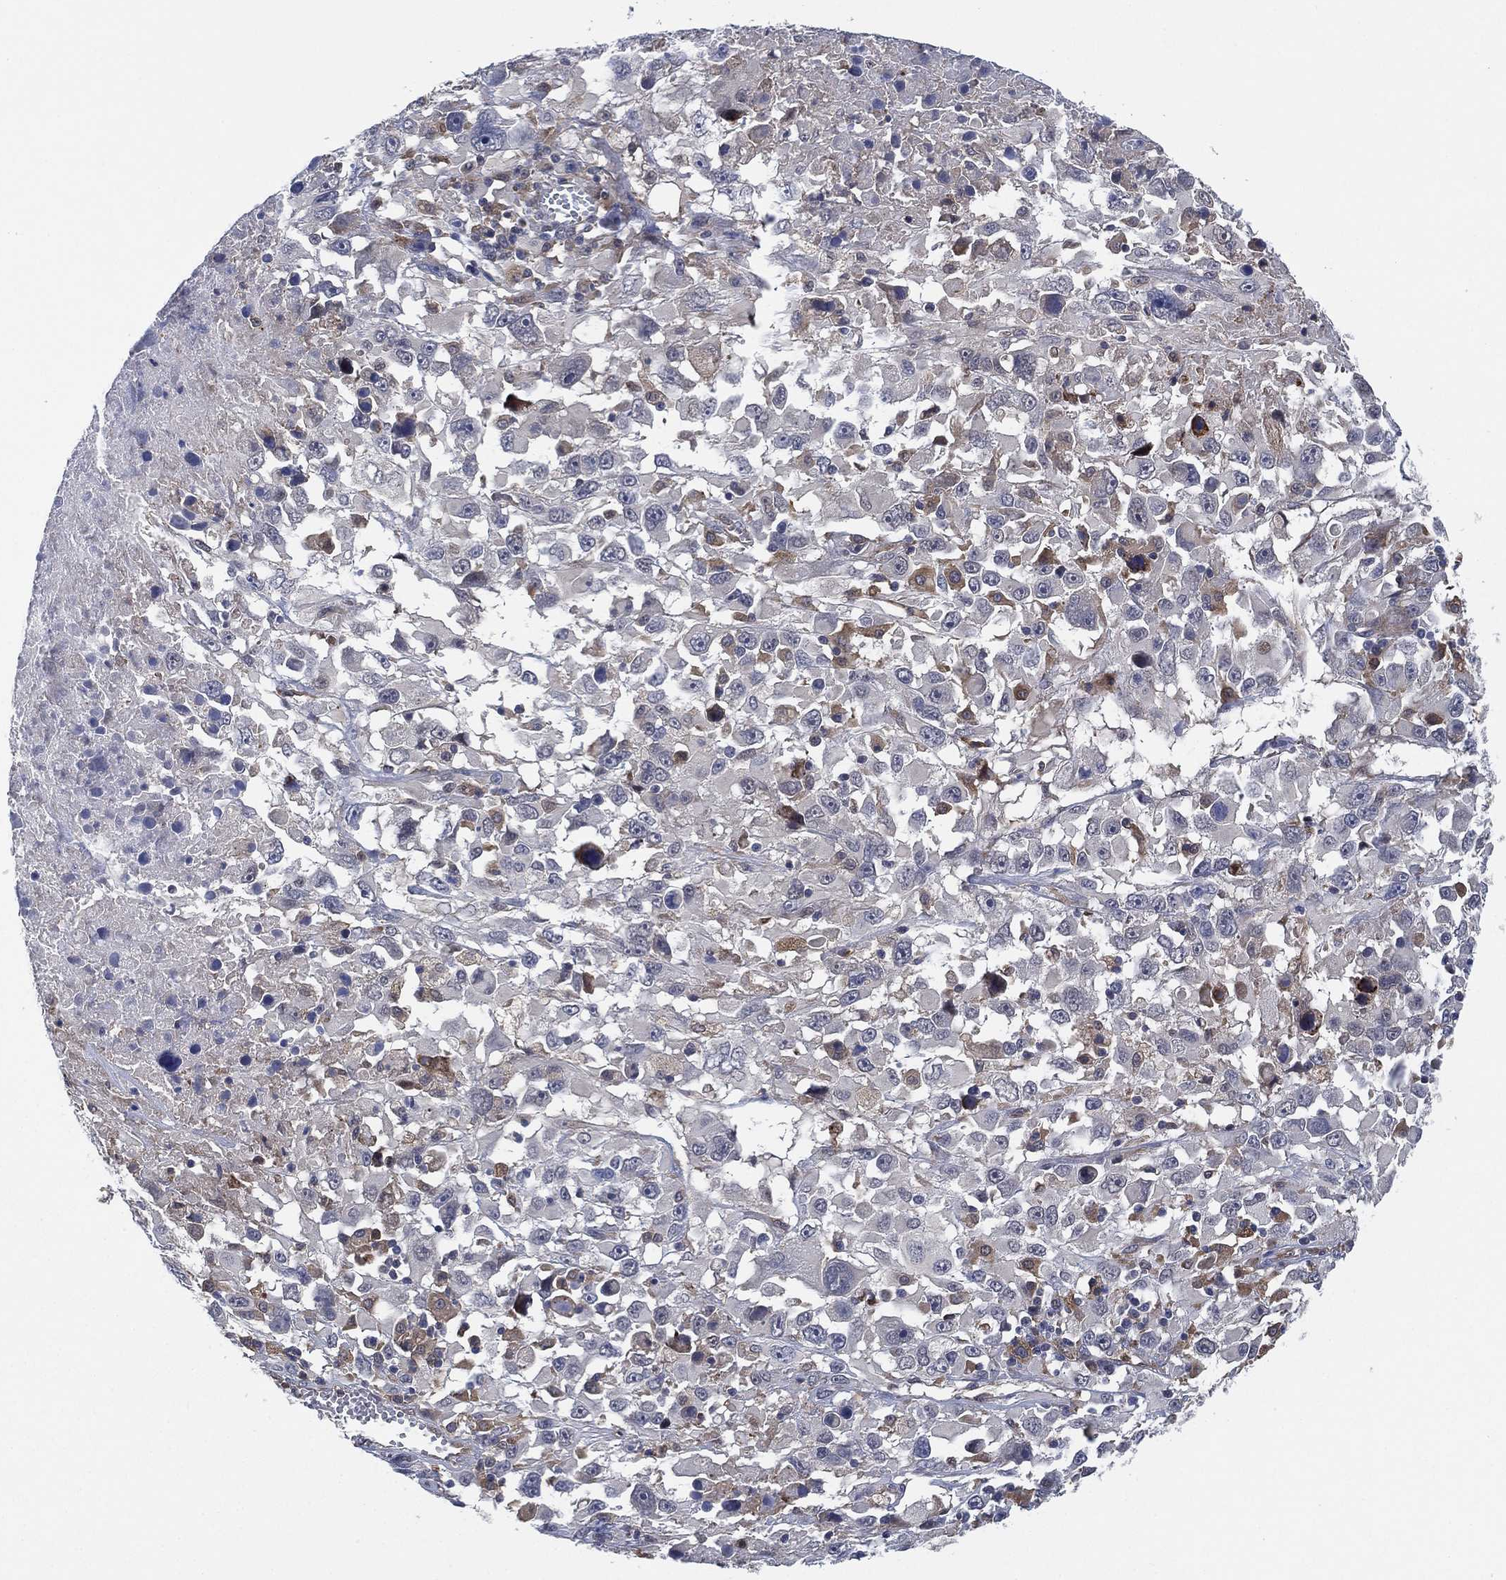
{"staining": {"intensity": "negative", "quantity": "none", "location": "none"}, "tissue": "melanoma", "cell_type": "Tumor cells", "image_type": "cancer", "snomed": [{"axis": "morphology", "description": "Malignant melanoma, Metastatic site"}, {"axis": "topography", "description": "Soft tissue"}], "caption": "The immunohistochemistry image has no significant staining in tumor cells of malignant melanoma (metastatic site) tissue.", "gene": "FES", "patient": {"sex": "male", "age": 50}}